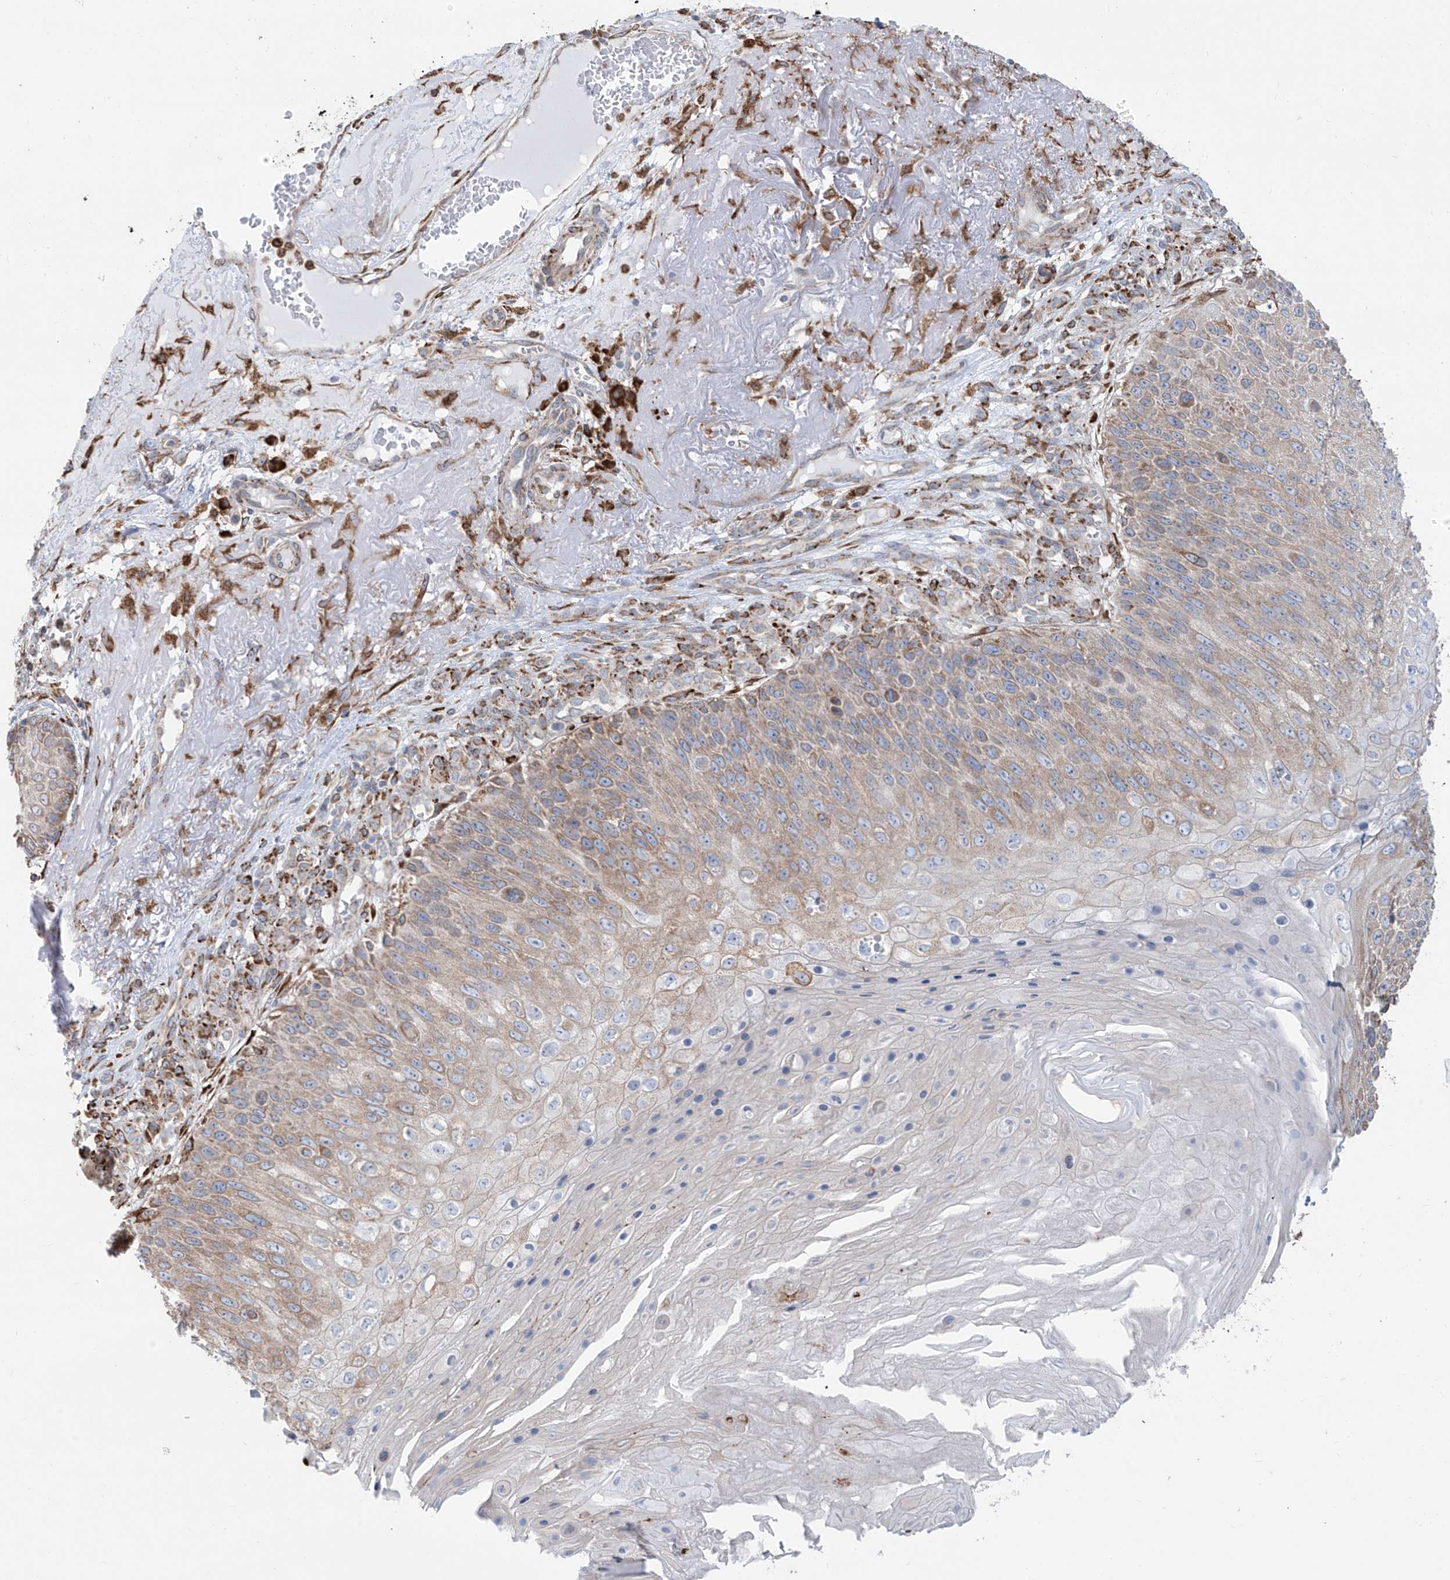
{"staining": {"intensity": "moderate", "quantity": "<25%", "location": "cytoplasmic/membranous"}, "tissue": "skin cancer", "cell_type": "Tumor cells", "image_type": "cancer", "snomed": [{"axis": "morphology", "description": "Squamous cell carcinoma, NOS"}, {"axis": "topography", "description": "Skin"}], "caption": "DAB immunohistochemical staining of human skin squamous cell carcinoma reveals moderate cytoplasmic/membranous protein expression in approximately <25% of tumor cells. (brown staining indicates protein expression, while blue staining denotes nuclei).", "gene": "ZNF354C", "patient": {"sex": "female", "age": 88}}